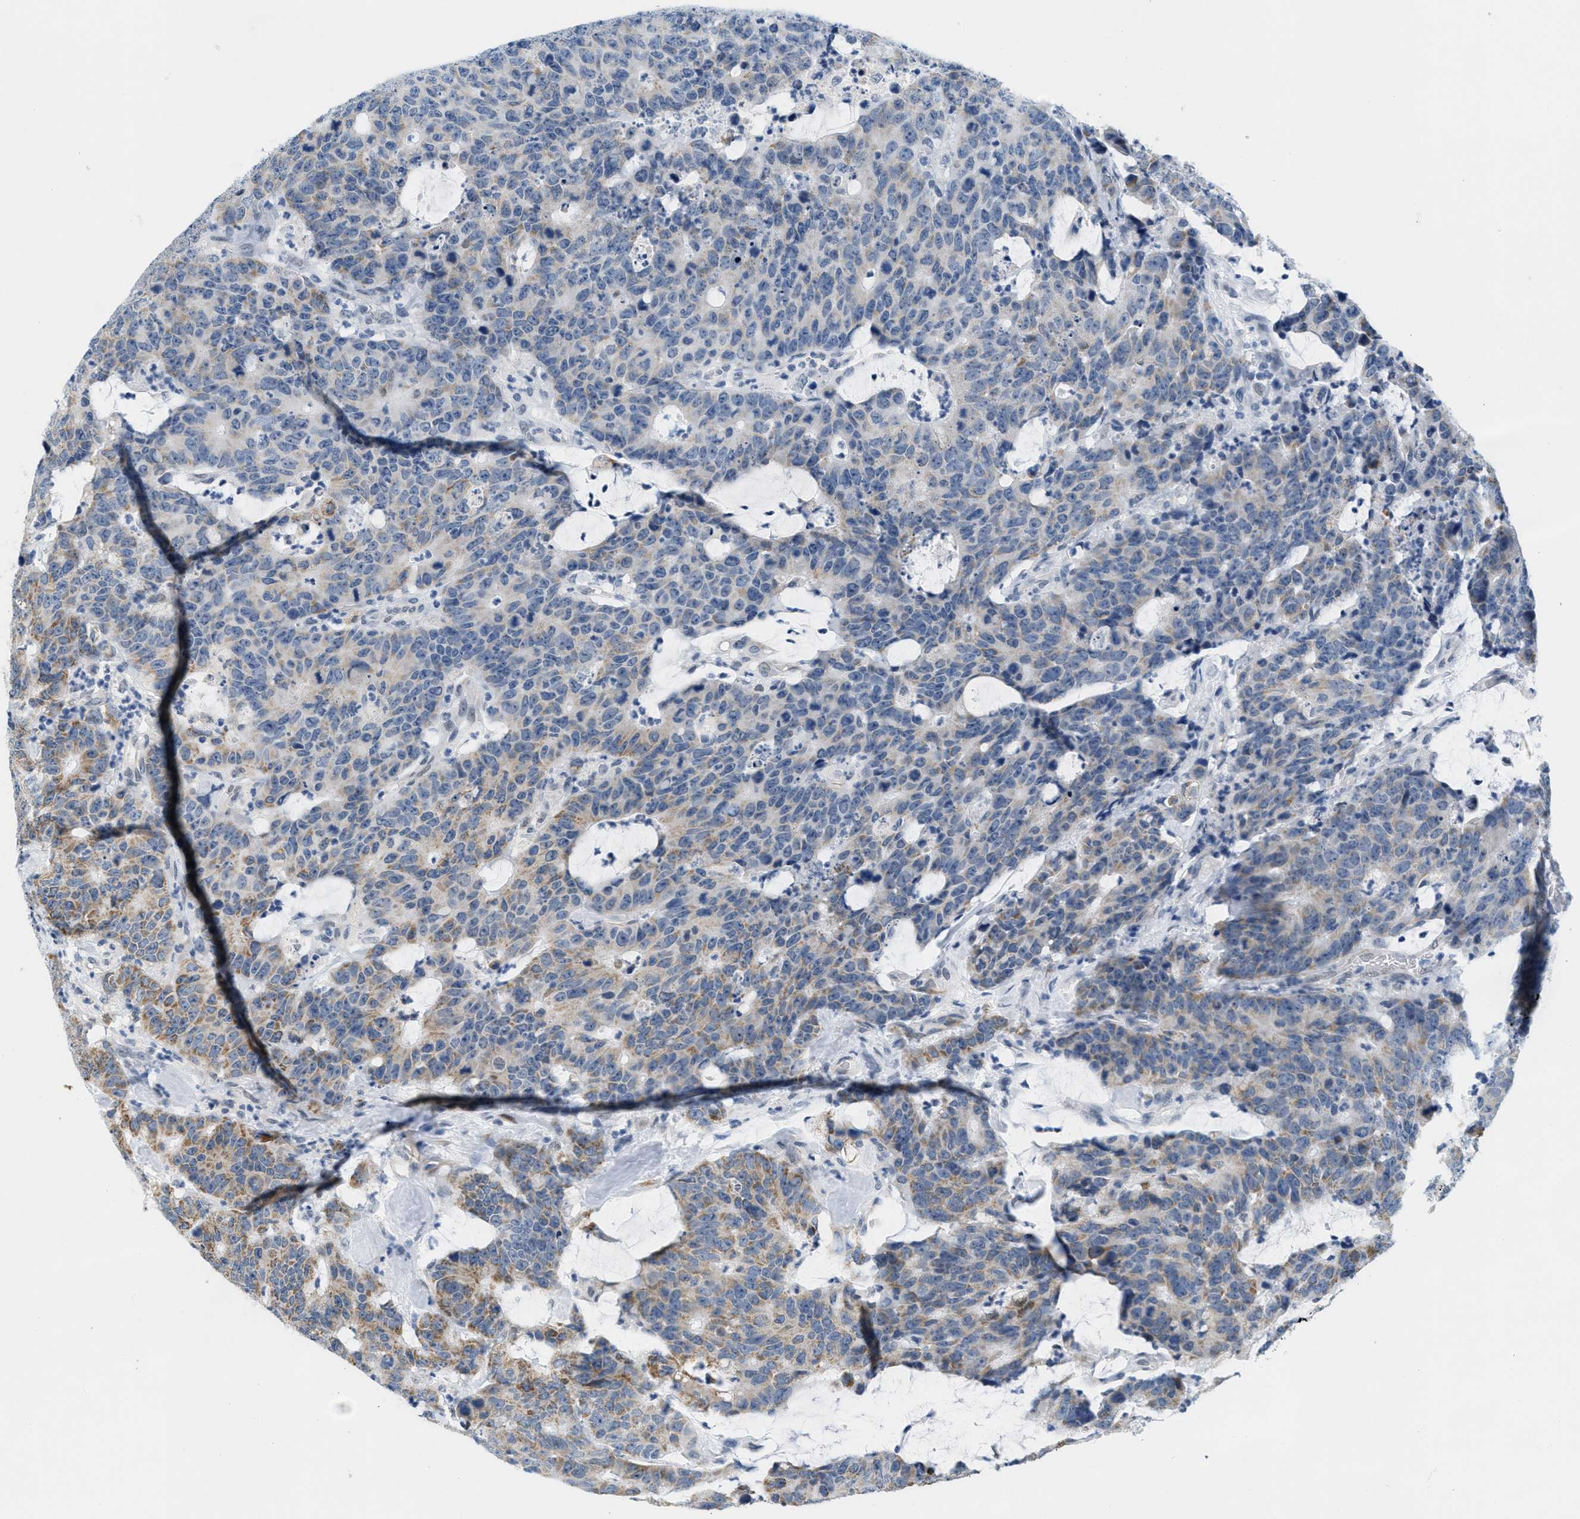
{"staining": {"intensity": "moderate", "quantity": "<25%", "location": "cytoplasmic/membranous"}, "tissue": "colorectal cancer", "cell_type": "Tumor cells", "image_type": "cancer", "snomed": [{"axis": "morphology", "description": "Adenocarcinoma, NOS"}, {"axis": "topography", "description": "Colon"}], "caption": "A photomicrograph of human colorectal cancer stained for a protein reveals moderate cytoplasmic/membranous brown staining in tumor cells.", "gene": "HS3ST2", "patient": {"sex": "female", "age": 86}}